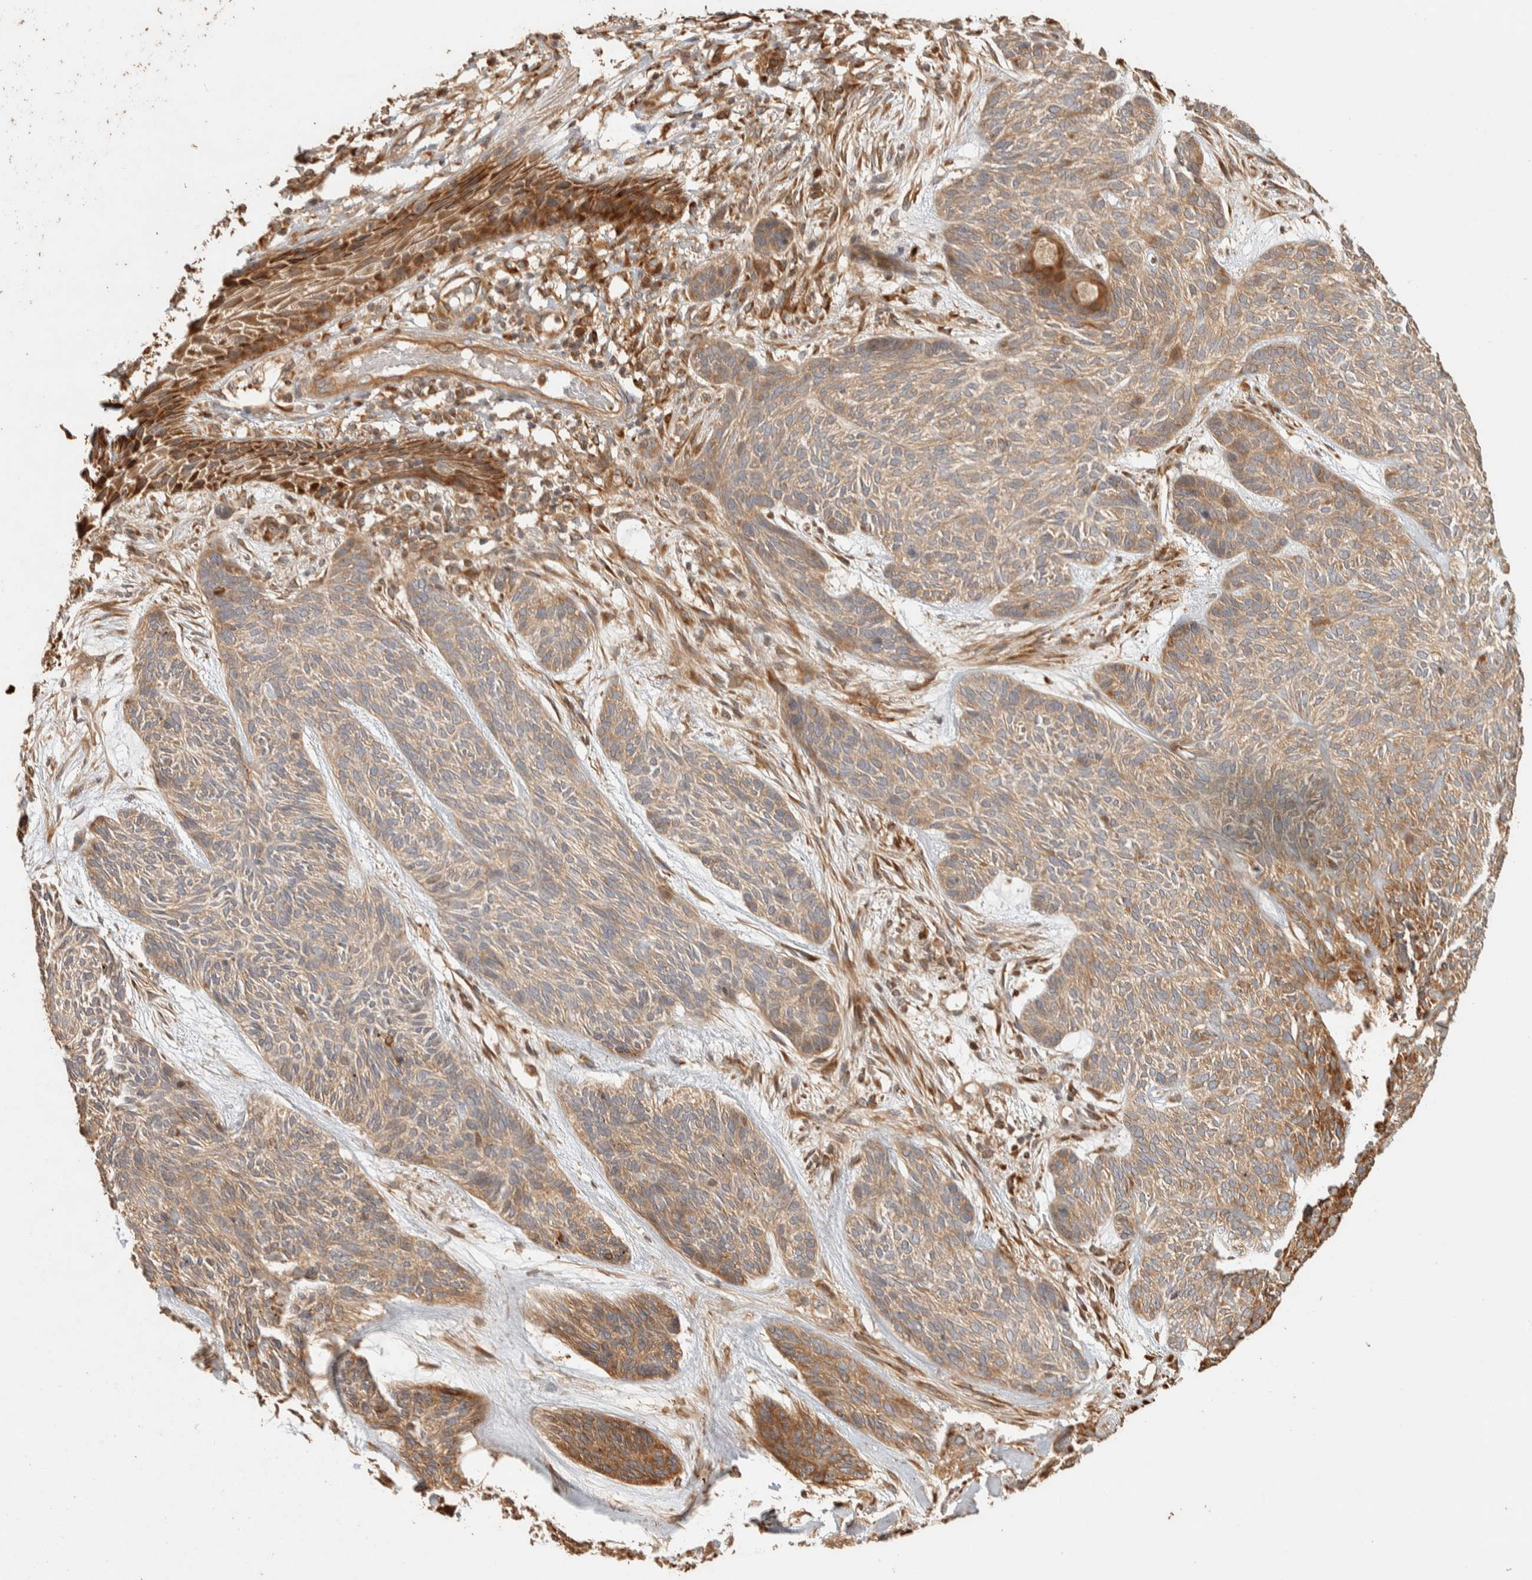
{"staining": {"intensity": "moderate", "quantity": "<25%", "location": "cytoplasmic/membranous"}, "tissue": "skin cancer", "cell_type": "Tumor cells", "image_type": "cancer", "snomed": [{"axis": "morphology", "description": "Basal cell carcinoma"}, {"axis": "topography", "description": "Skin"}], "caption": "High-magnification brightfield microscopy of skin basal cell carcinoma stained with DAB (brown) and counterstained with hematoxylin (blue). tumor cells exhibit moderate cytoplasmic/membranous expression is appreciated in approximately<25% of cells.", "gene": "EXOC7", "patient": {"sex": "male", "age": 55}}